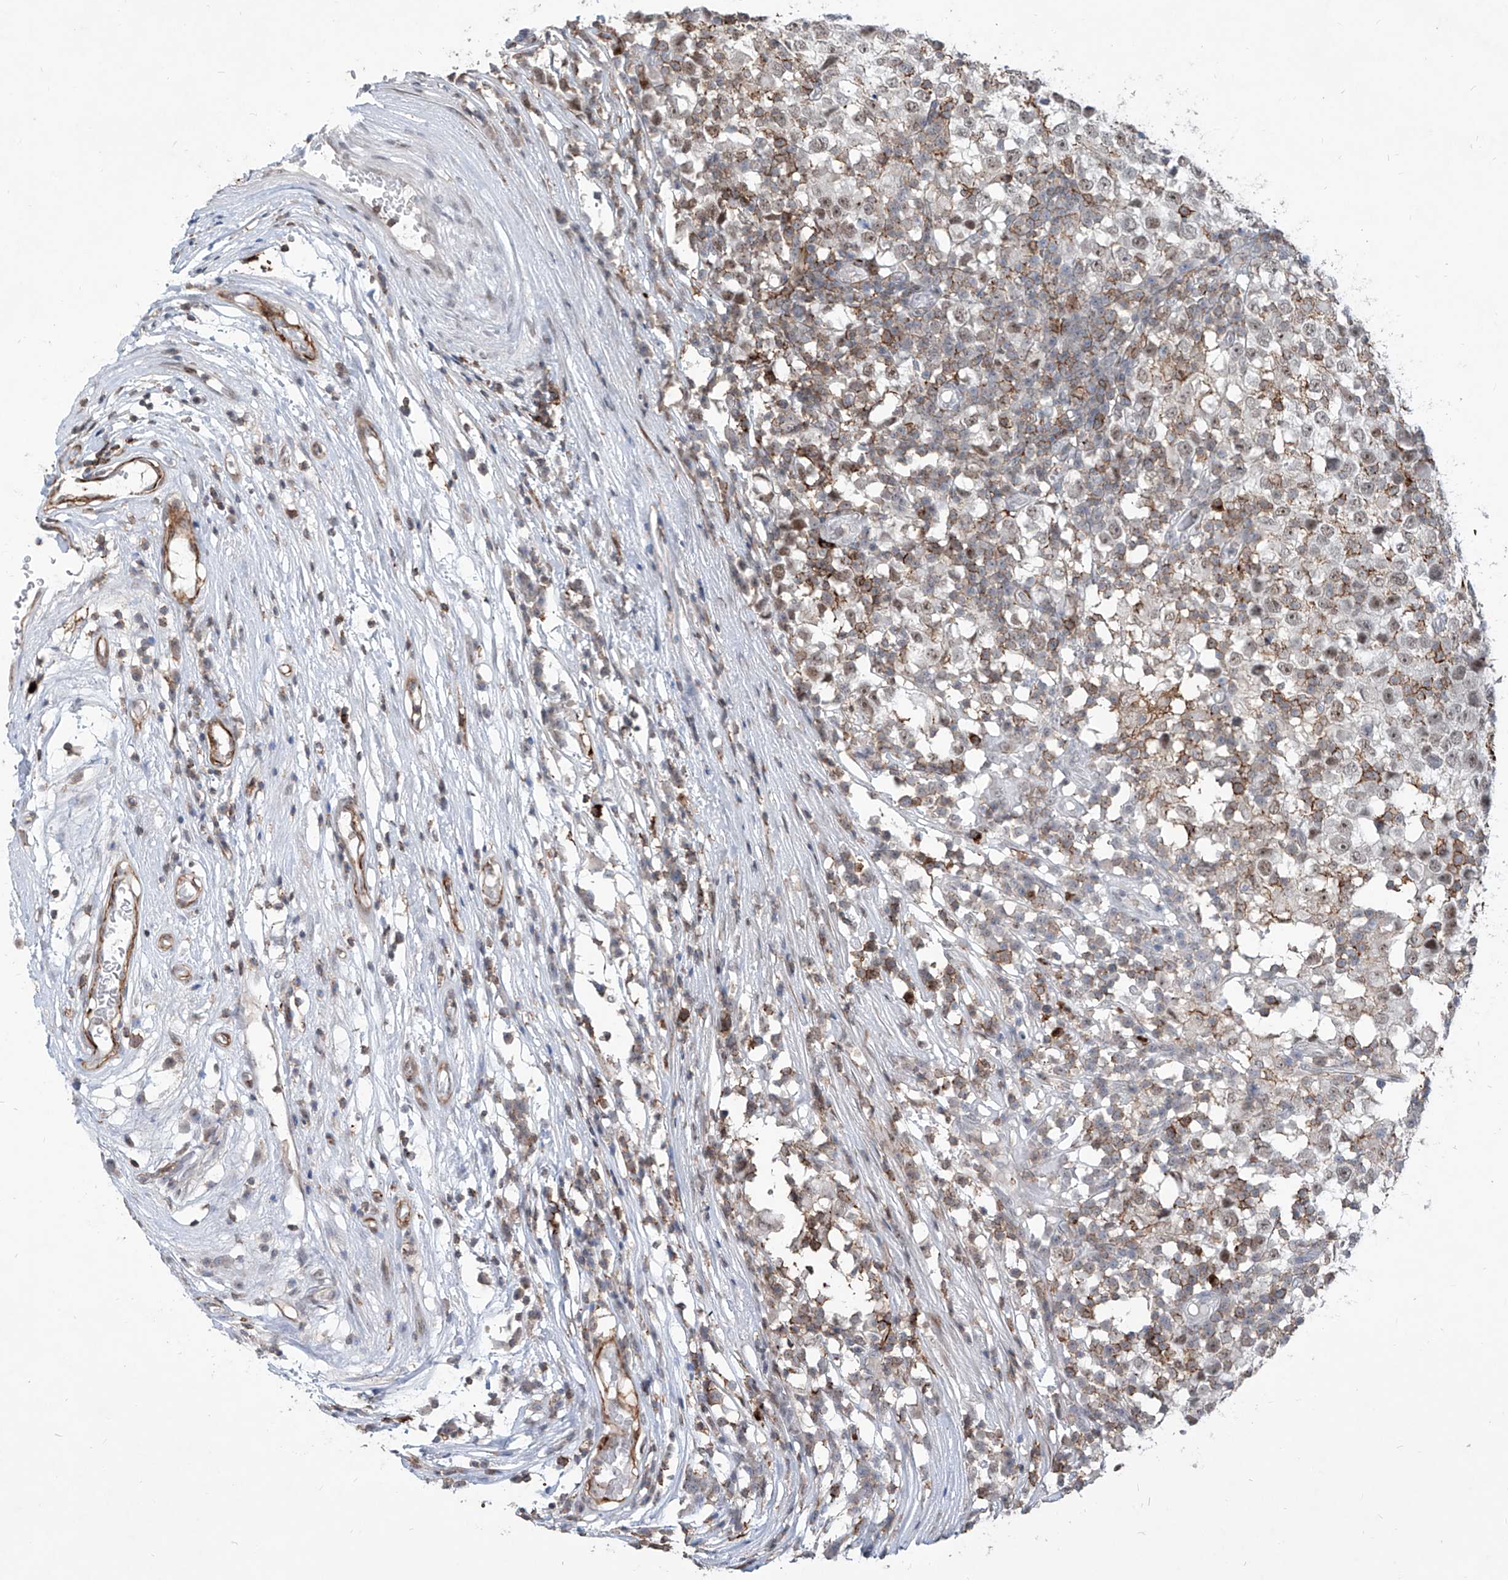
{"staining": {"intensity": "negative", "quantity": "none", "location": "none"}, "tissue": "testis cancer", "cell_type": "Tumor cells", "image_type": "cancer", "snomed": [{"axis": "morphology", "description": "Seminoma, NOS"}, {"axis": "topography", "description": "Testis"}], "caption": "This photomicrograph is of seminoma (testis) stained with IHC to label a protein in brown with the nuclei are counter-stained blue. There is no staining in tumor cells.", "gene": "ZBTB48", "patient": {"sex": "male", "age": 65}}